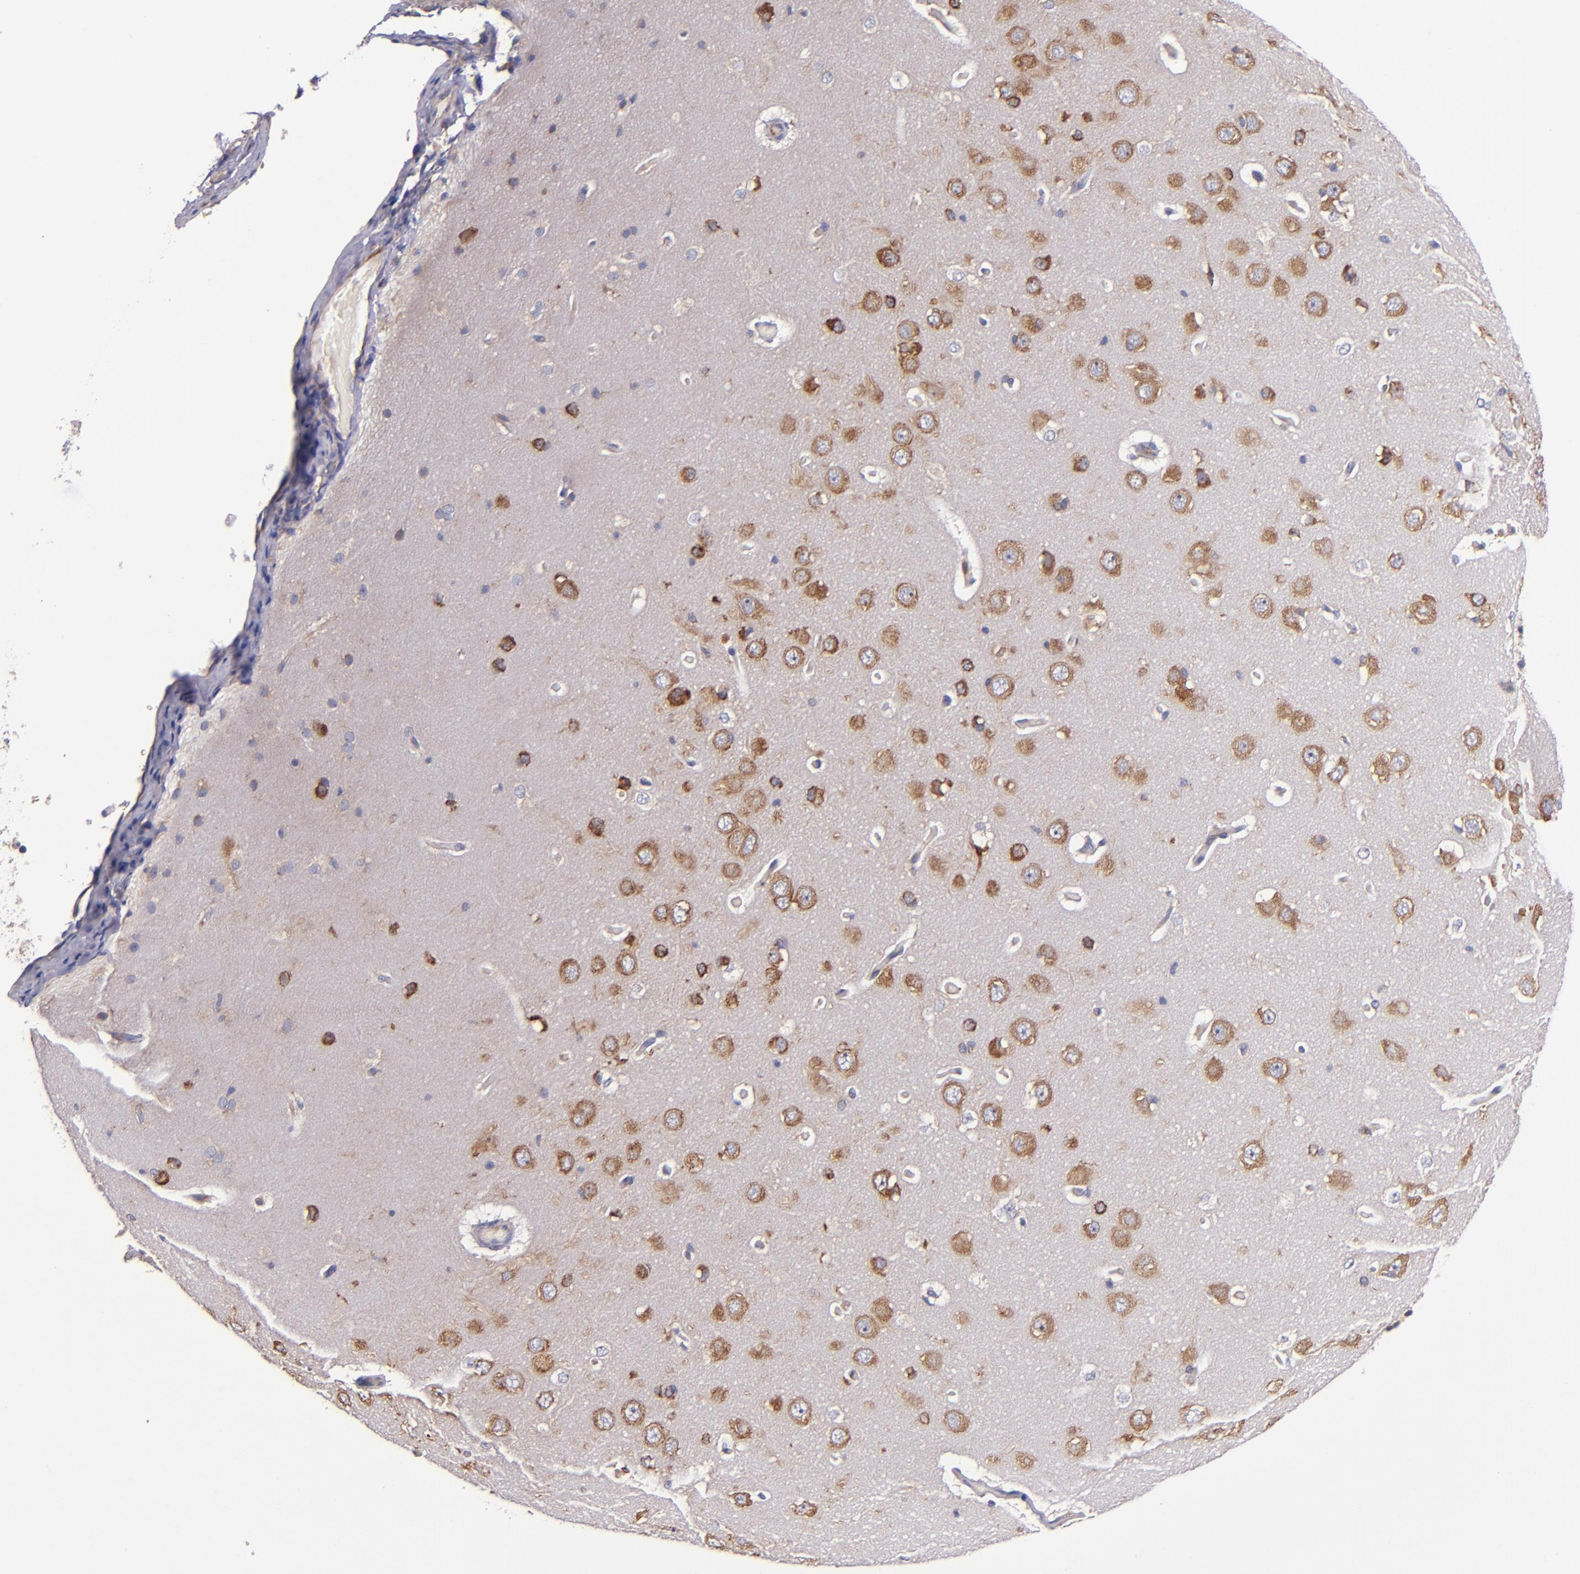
{"staining": {"intensity": "negative", "quantity": "none", "location": "none"}, "tissue": "cerebral cortex", "cell_type": "Endothelial cells", "image_type": "normal", "snomed": [{"axis": "morphology", "description": "Normal tissue, NOS"}, {"axis": "topography", "description": "Cerebral cortex"}], "caption": "An immunohistochemistry histopathology image of benign cerebral cortex is shown. There is no staining in endothelial cells of cerebral cortex.", "gene": "EIF4ENIF1", "patient": {"sex": "female", "age": 45}}